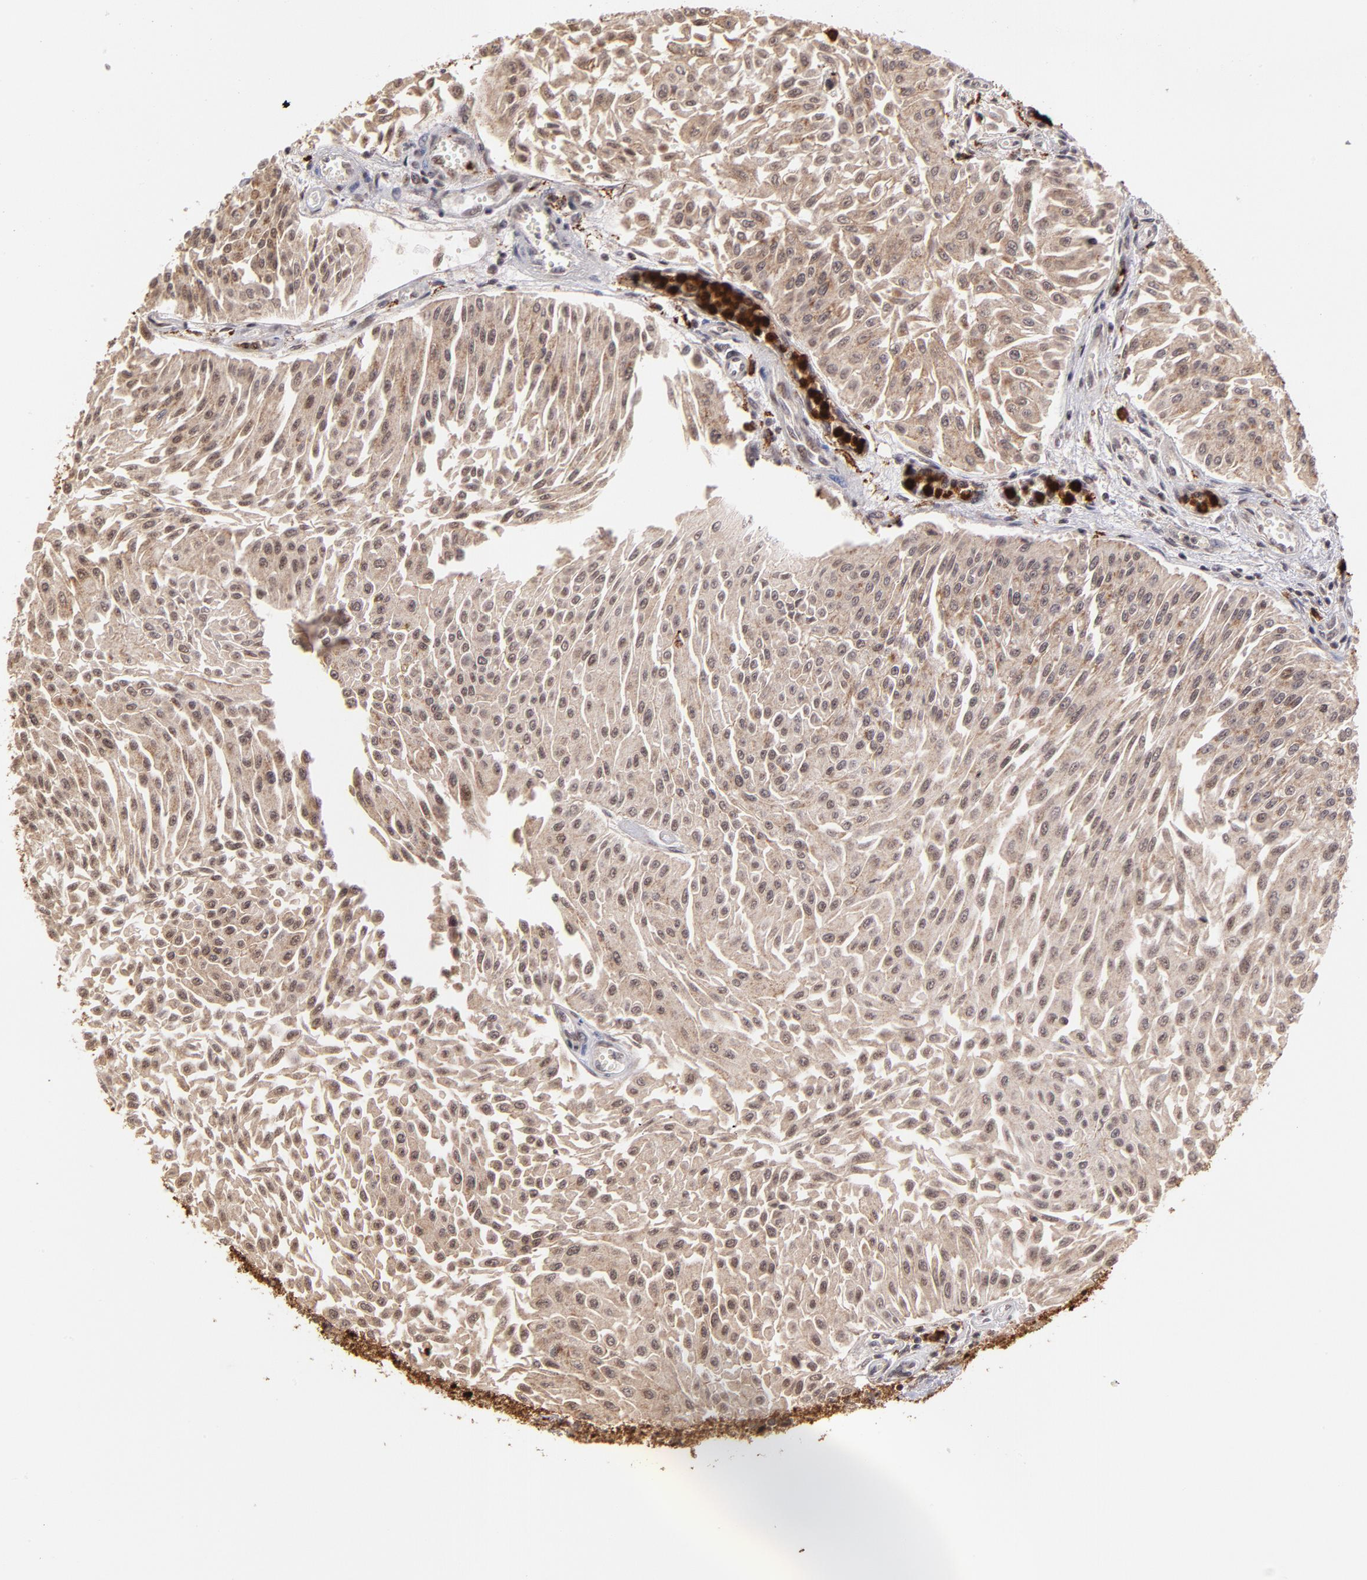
{"staining": {"intensity": "weak", "quantity": ">75%", "location": "cytoplasmic/membranous,nuclear"}, "tissue": "urothelial cancer", "cell_type": "Tumor cells", "image_type": "cancer", "snomed": [{"axis": "morphology", "description": "Urothelial carcinoma, Low grade"}, {"axis": "topography", "description": "Urinary bladder"}], "caption": "Urothelial cancer was stained to show a protein in brown. There is low levels of weak cytoplasmic/membranous and nuclear expression in about >75% of tumor cells.", "gene": "ZFX", "patient": {"sex": "male", "age": 86}}